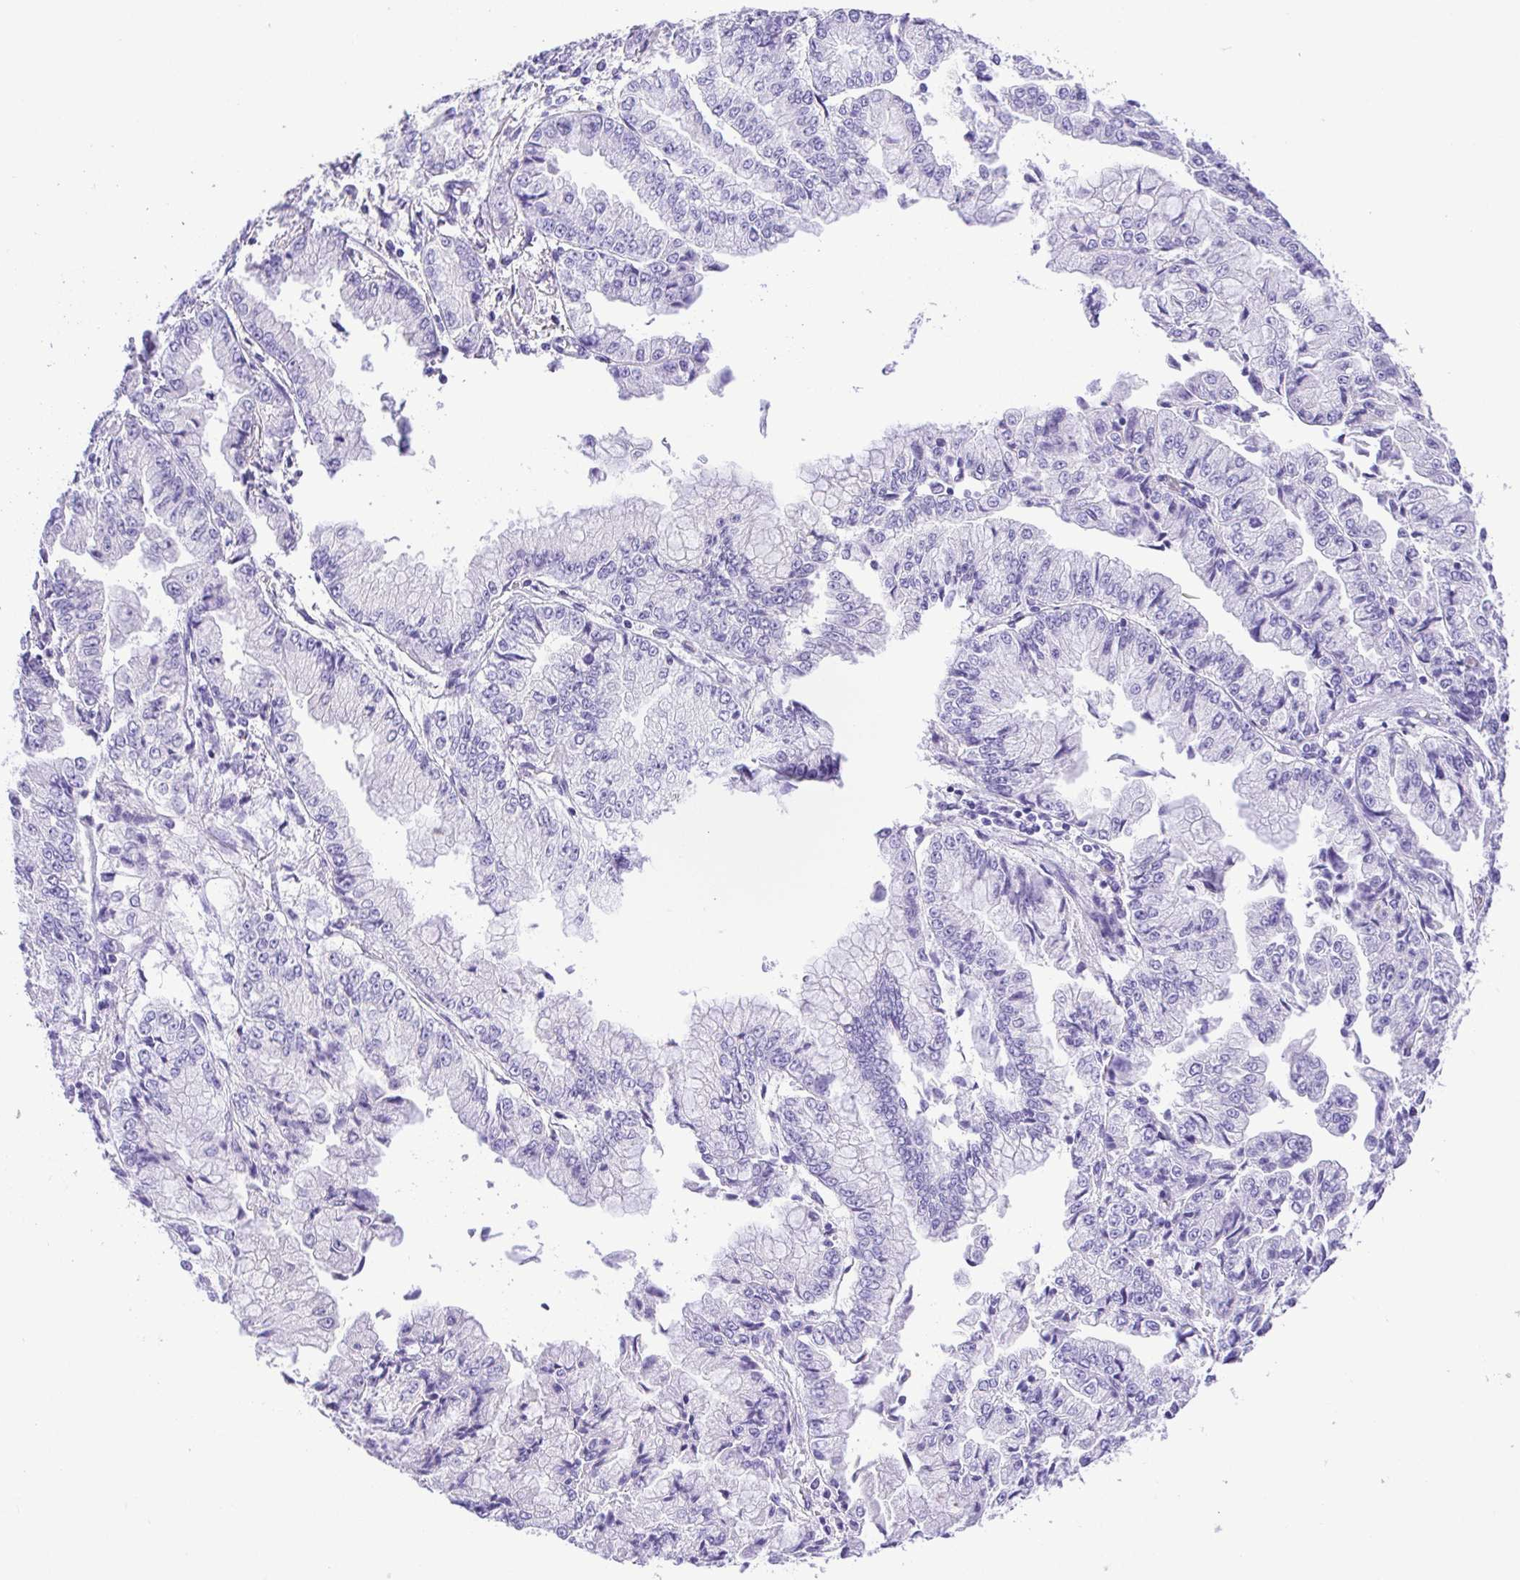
{"staining": {"intensity": "negative", "quantity": "none", "location": "none"}, "tissue": "stomach cancer", "cell_type": "Tumor cells", "image_type": "cancer", "snomed": [{"axis": "morphology", "description": "Adenocarcinoma, NOS"}, {"axis": "topography", "description": "Stomach, upper"}], "caption": "DAB (3,3'-diaminobenzidine) immunohistochemical staining of human stomach cancer (adenocarcinoma) exhibits no significant expression in tumor cells.", "gene": "CDSN", "patient": {"sex": "female", "age": 74}}